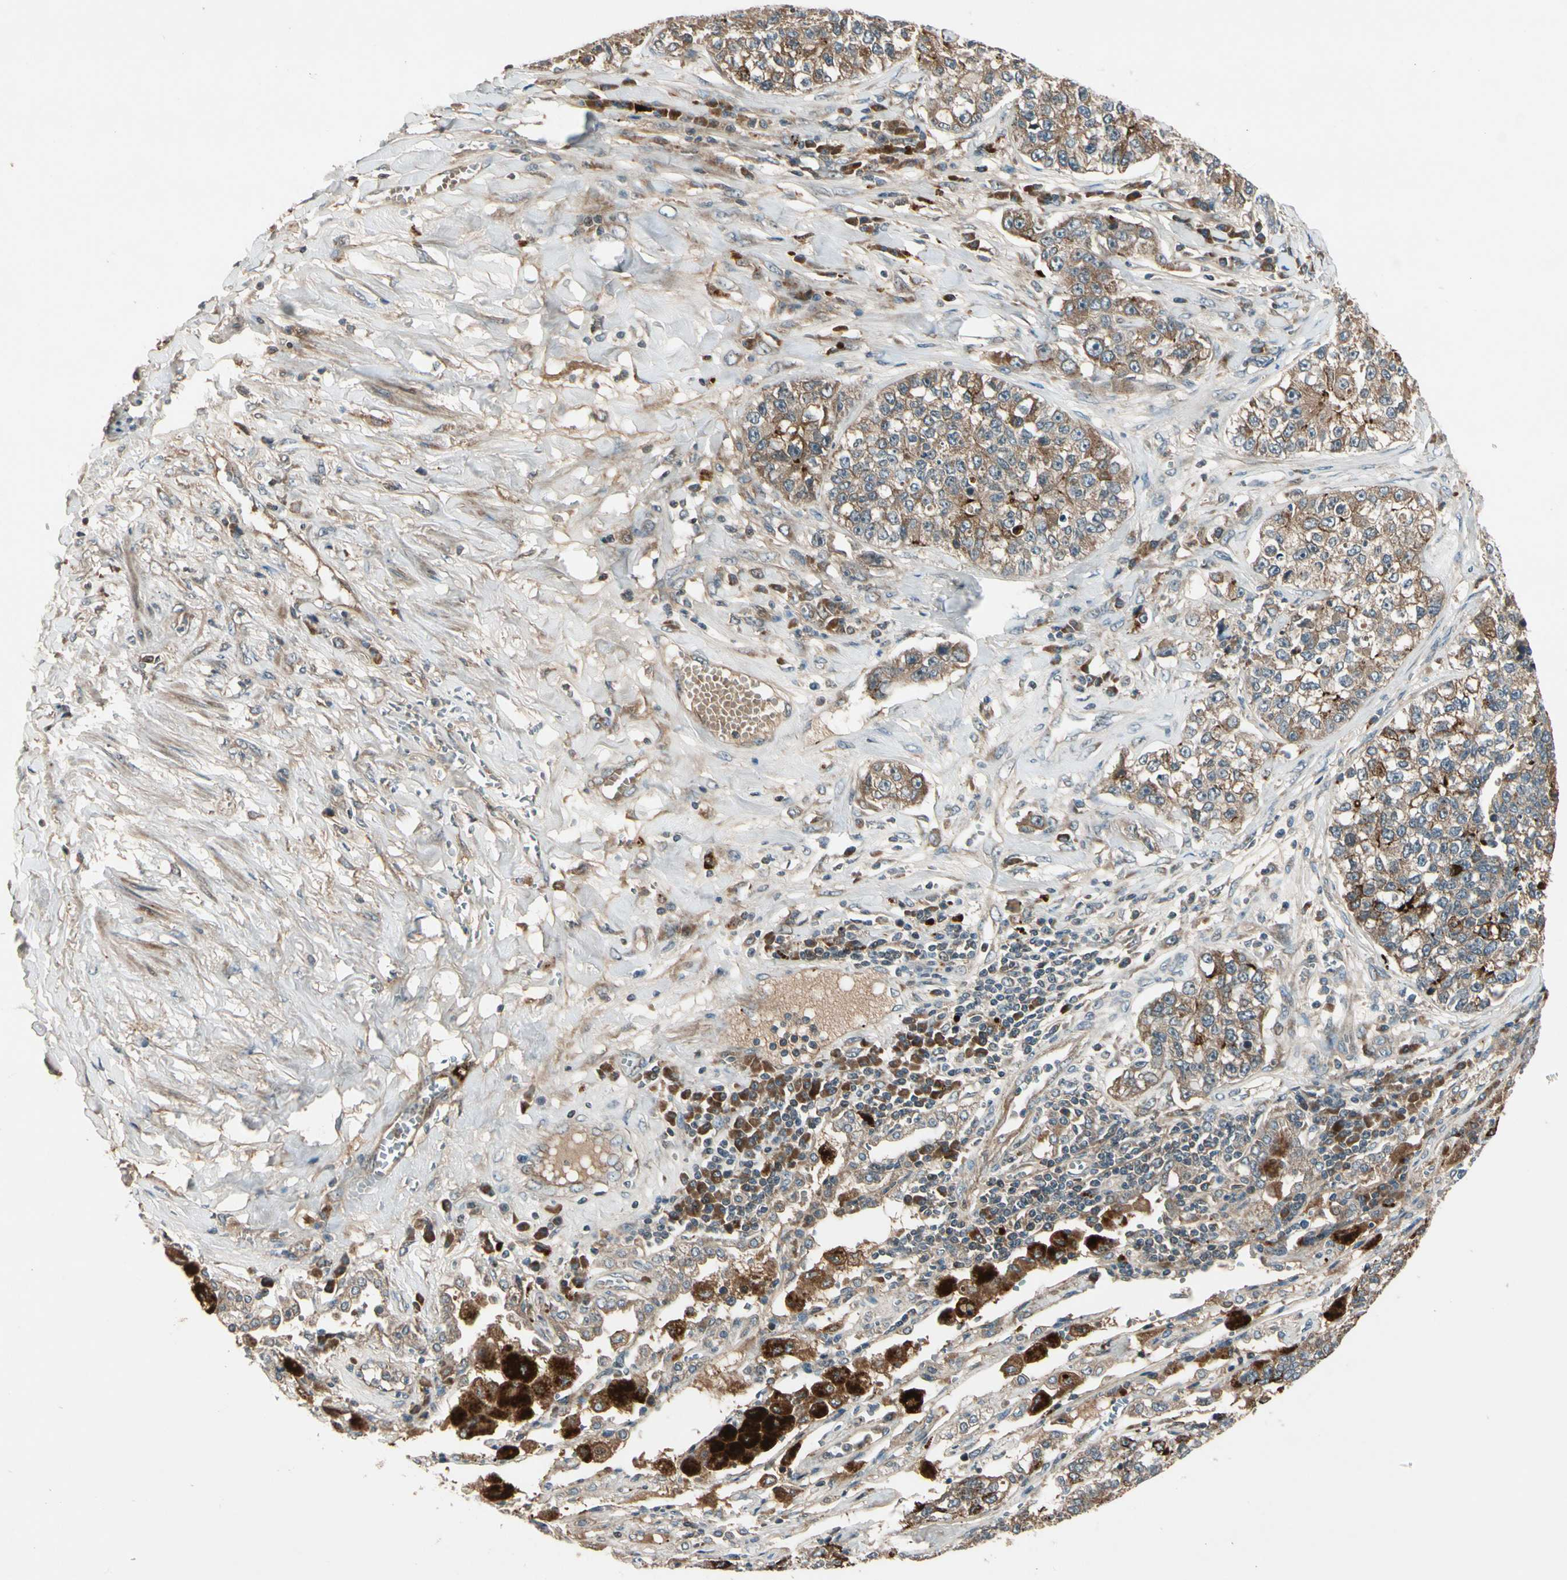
{"staining": {"intensity": "moderate", "quantity": ">75%", "location": "cytoplasmic/membranous"}, "tissue": "lung cancer", "cell_type": "Tumor cells", "image_type": "cancer", "snomed": [{"axis": "morphology", "description": "Adenocarcinoma, NOS"}, {"axis": "topography", "description": "Lung"}], "caption": "Human lung adenocarcinoma stained for a protein (brown) displays moderate cytoplasmic/membranous positive staining in approximately >75% of tumor cells.", "gene": "ACVR1C", "patient": {"sex": "male", "age": 49}}